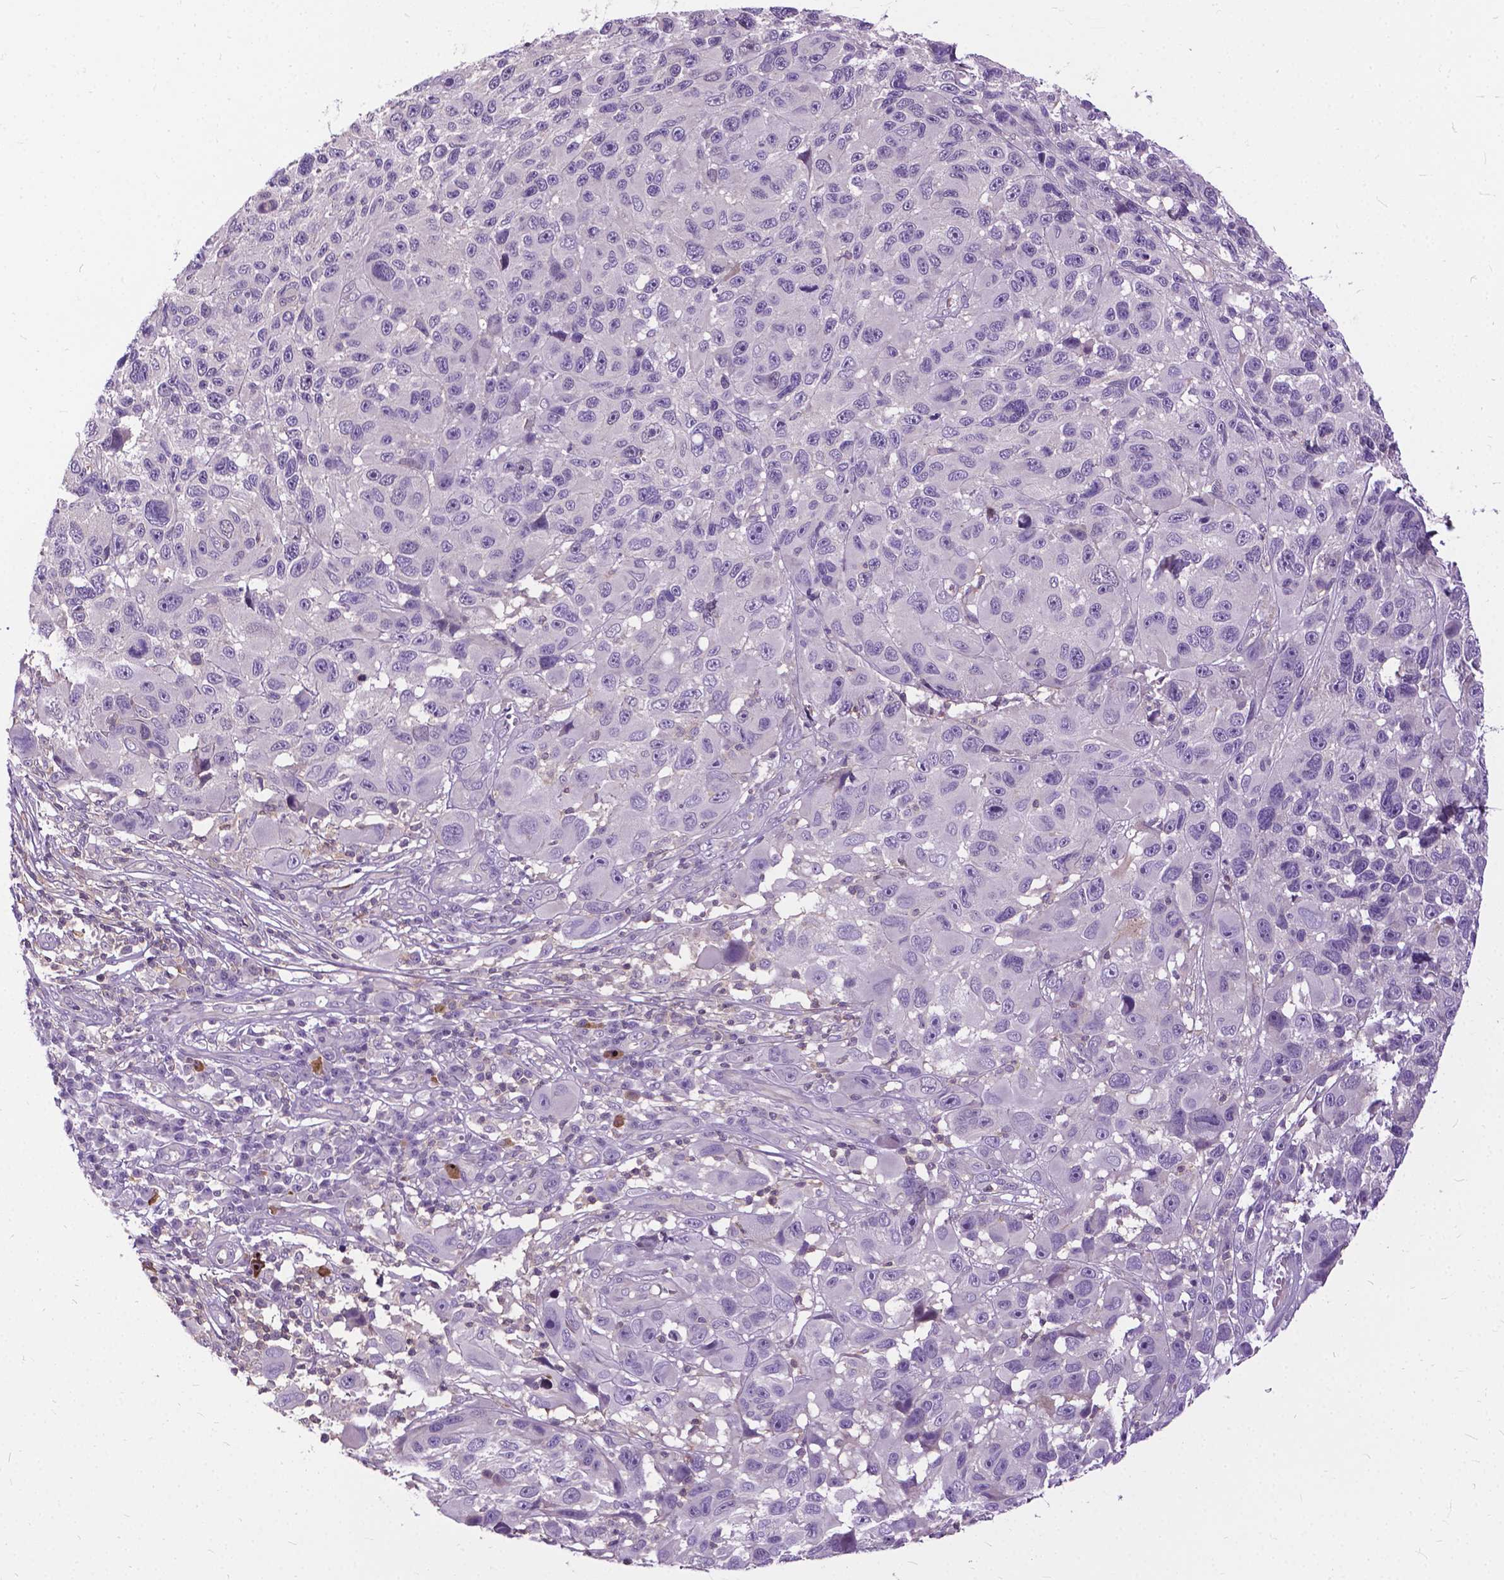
{"staining": {"intensity": "negative", "quantity": "none", "location": "none"}, "tissue": "melanoma", "cell_type": "Tumor cells", "image_type": "cancer", "snomed": [{"axis": "morphology", "description": "Malignant melanoma, NOS"}, {"axis": "topography", "description": "Skin"}], "caption": "This is an IHC micrograph of melanoma. There is no positivity in tumor cells.", "gene": "JAK3", "patient": {"sex": "male", "age": 53}}